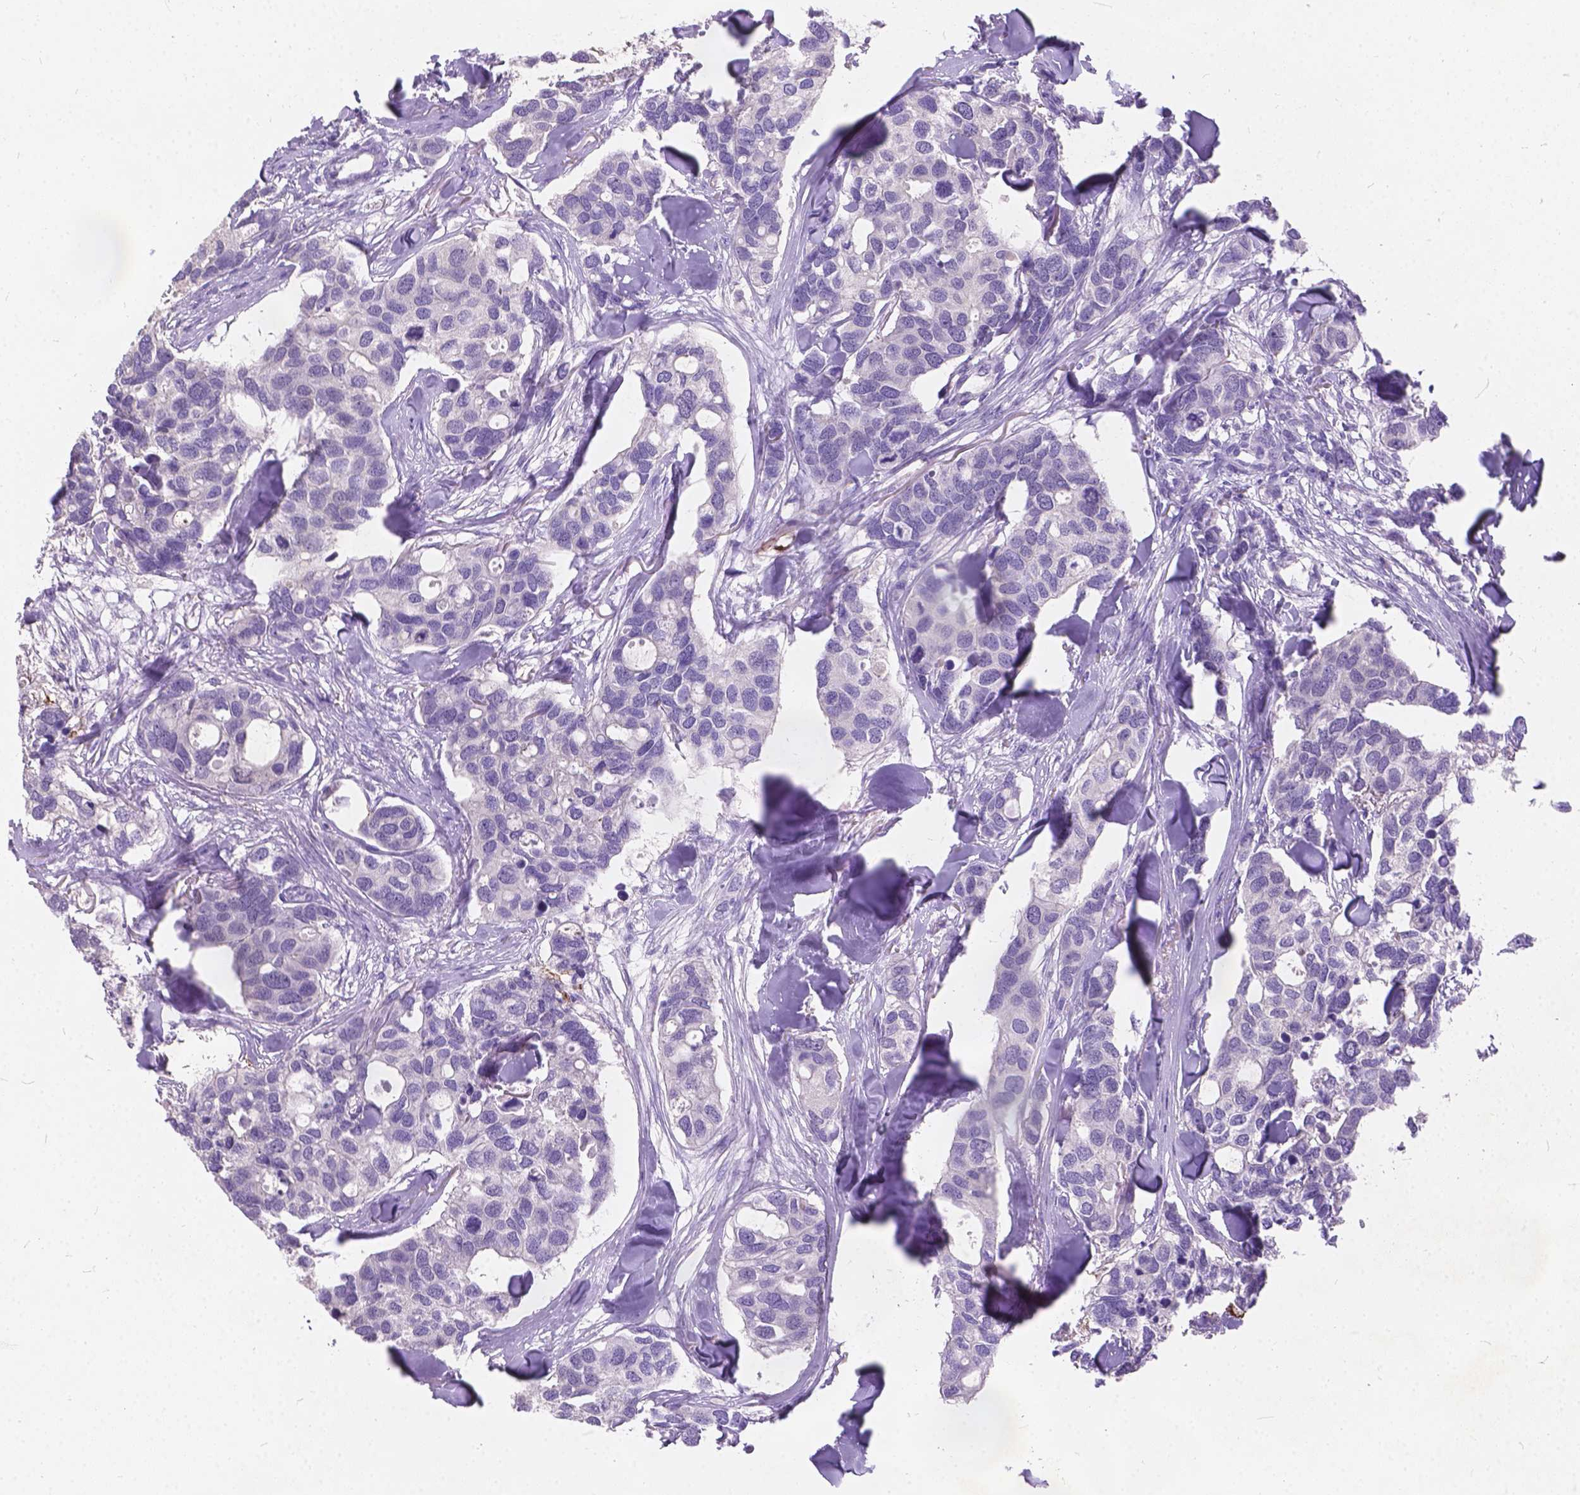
{"staining": {"intensity": "negative", "quantity": "none", "location": "none"}, "tissue": "breast cancer", "cell_type": "Tumor cells", "image_type": "cancer", "snomed": [{"axis": "morphology", "description": "Duct carcinoma"}, {"axis": "topography", "description": "Breast"}], "caption": "Tumor cells are negative for protein expression in human breast cancer.", "gene": "PEX11G", "patient": {"sex": "female", "age": 83}}